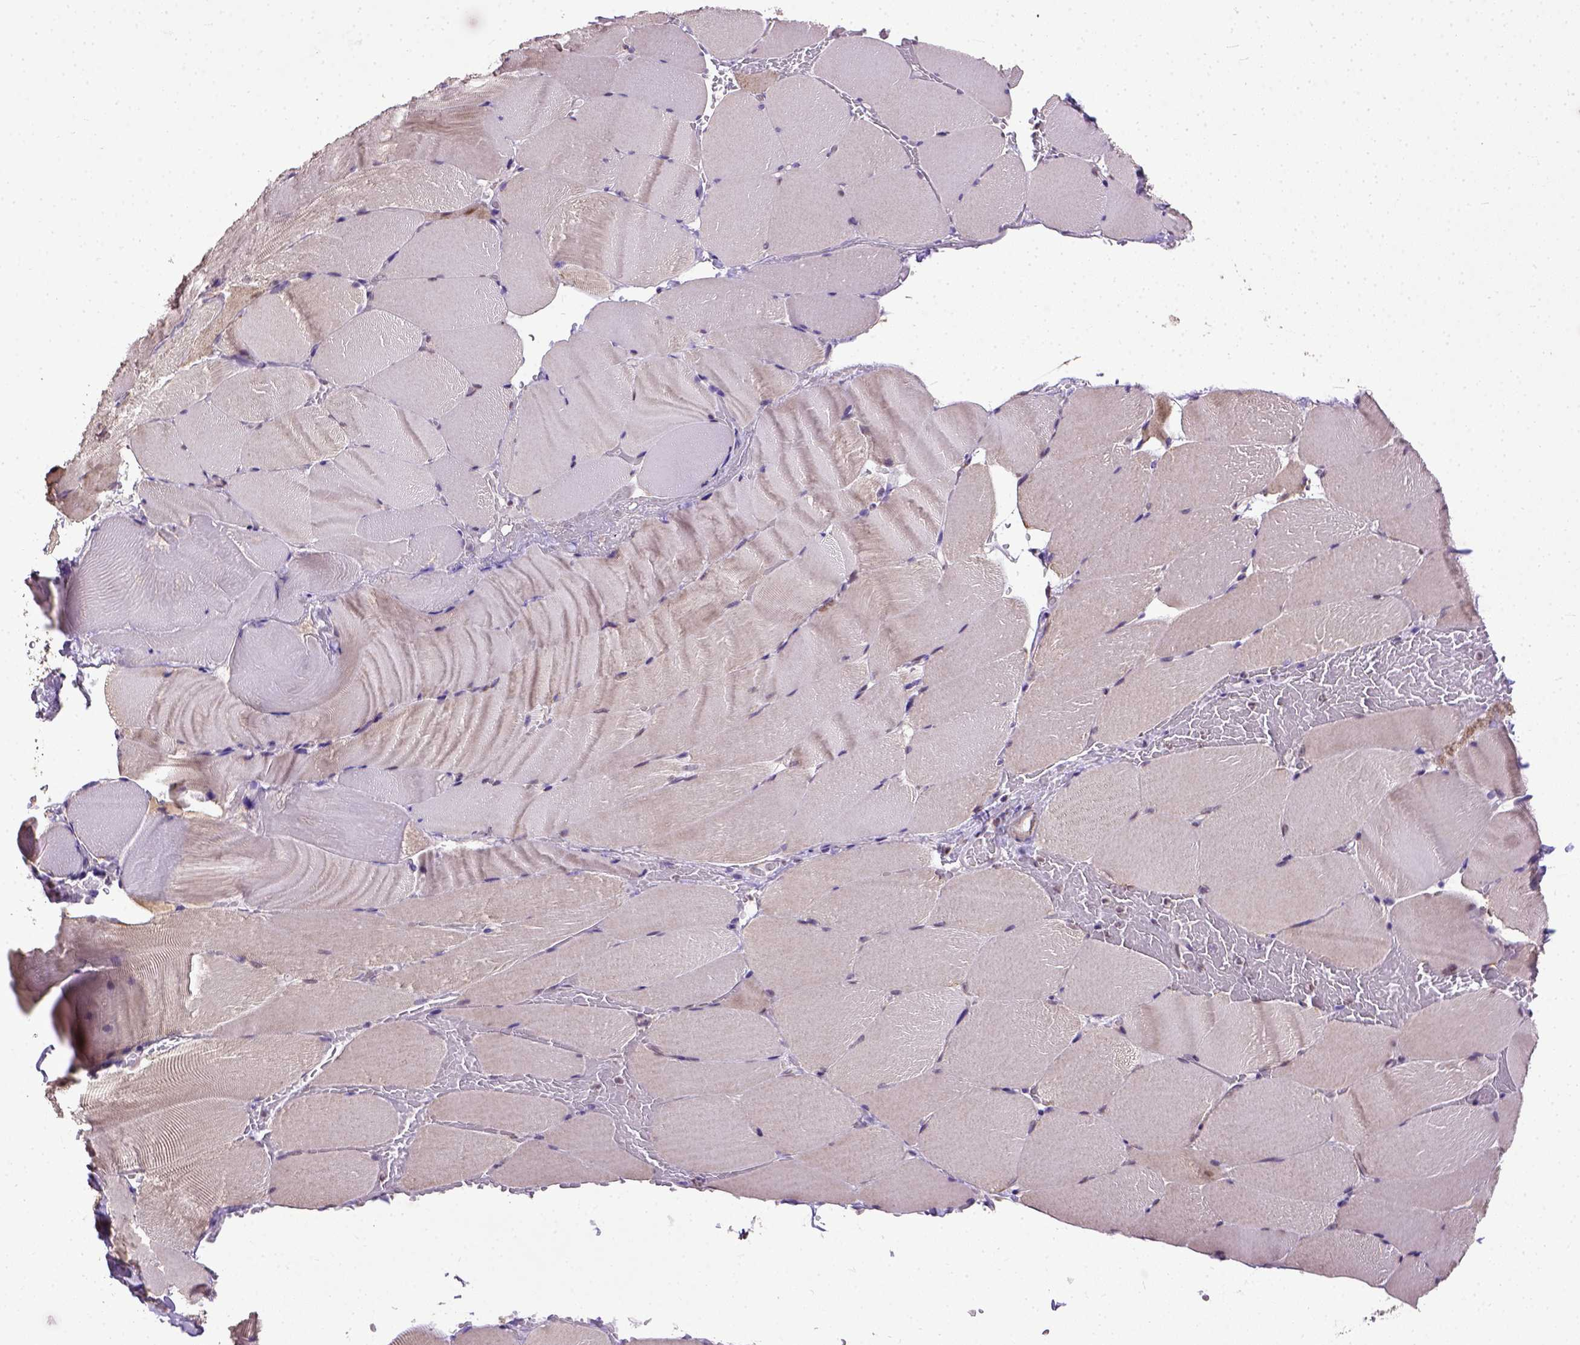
{"staining": {"intensity": "negative", "quantity": "none", "location": "none"}, "tissue": "skeletal muscle", "cell_type": "Myocytes", "image_type": "normal", "snomed": [{"axis": "morphology", "description": "Normal tissue, NOS"}, {"axis": "topography", "description": "Skeletal muscle"}], "caption": "This is an immunohistochemistry micrograph of normal human skeletal muscle. There is no positivity in myocytes.", "gene": "UBA3", "patient": {"sex": "female", "age": 37}}